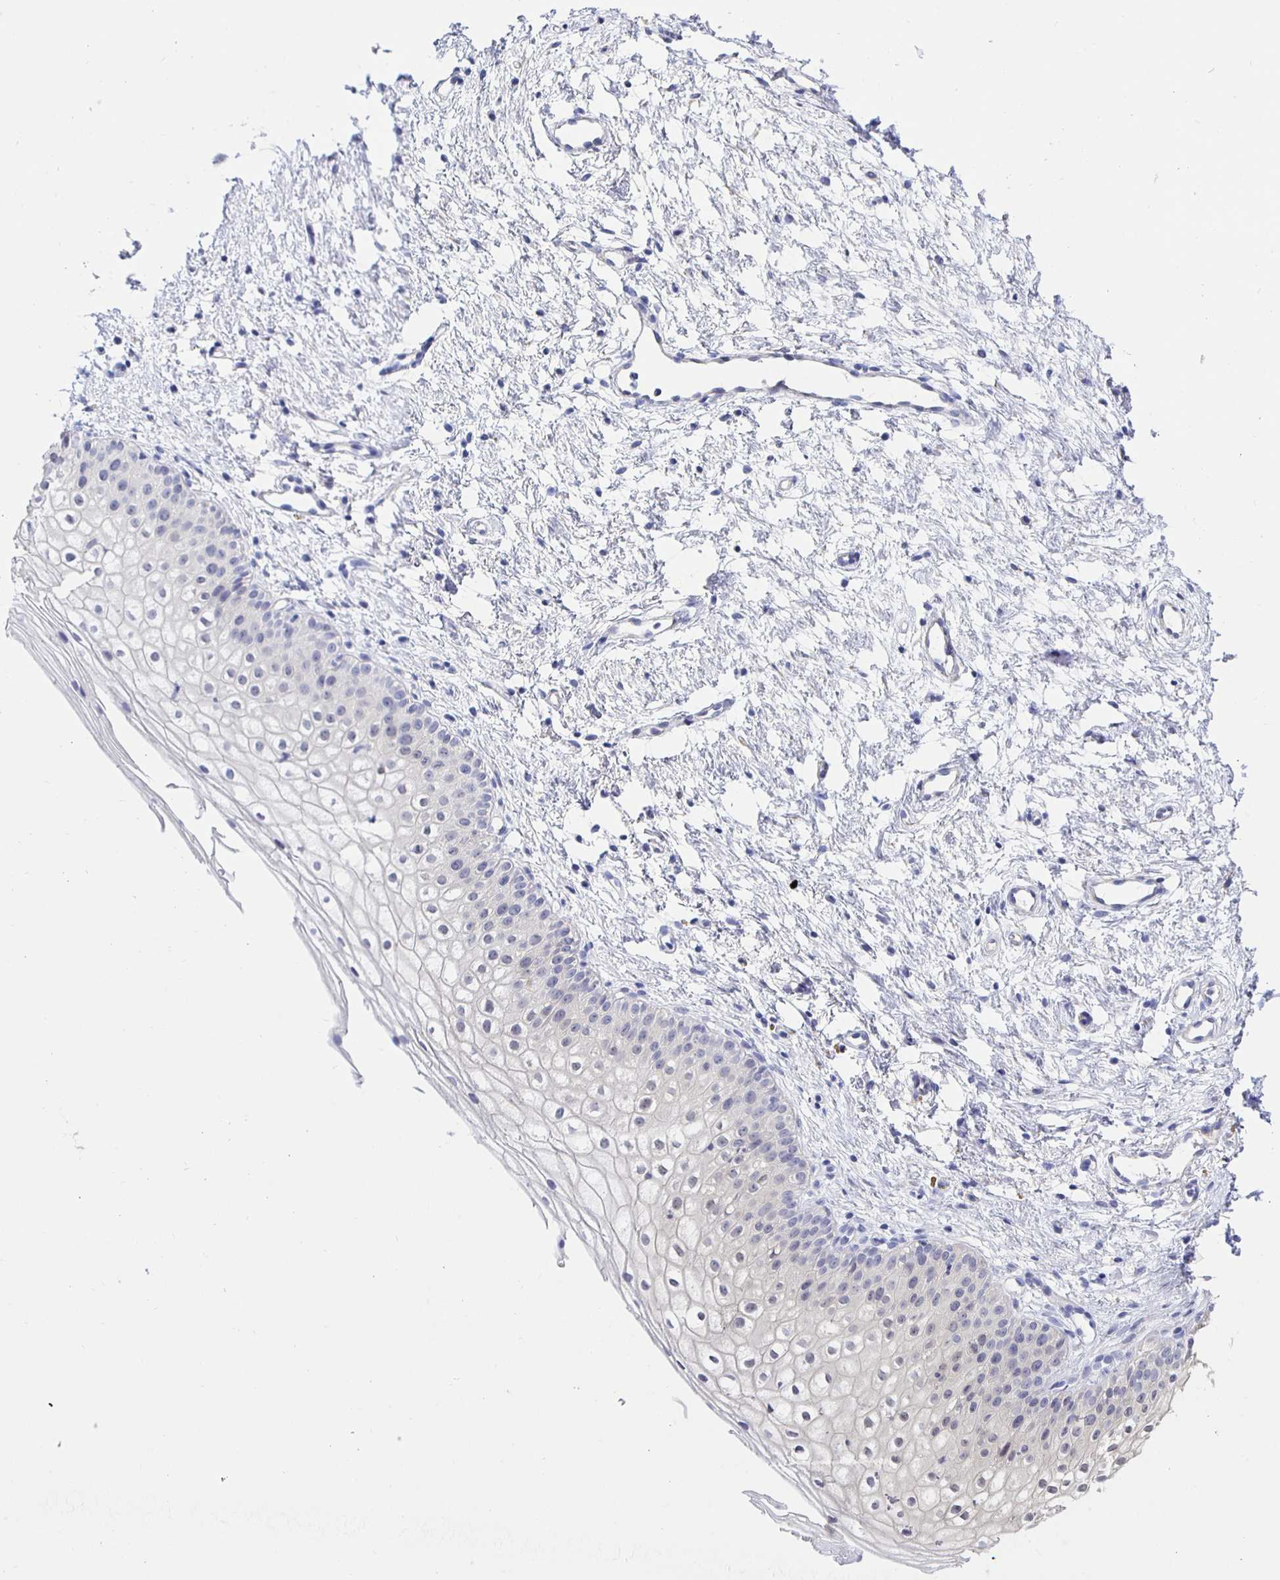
{"staining": {"intensity": "negative", "quantity": "none", "location": "none"}, "tissue": "vagina", "cell_type": "Squamous epithelial cells", "image_type": "normal", "snomed": [{"axis": "morphology", "description": "Normal tissue, NOS"}, {"axis": "topography", "description": "Vagina"}], "caption": "Micrograph shows no significant protein positivity in squamous epithelial cells of unremarkable vagina.", "gene": "HSPA4L", "patient": {"sex": "female", "age": 65}}